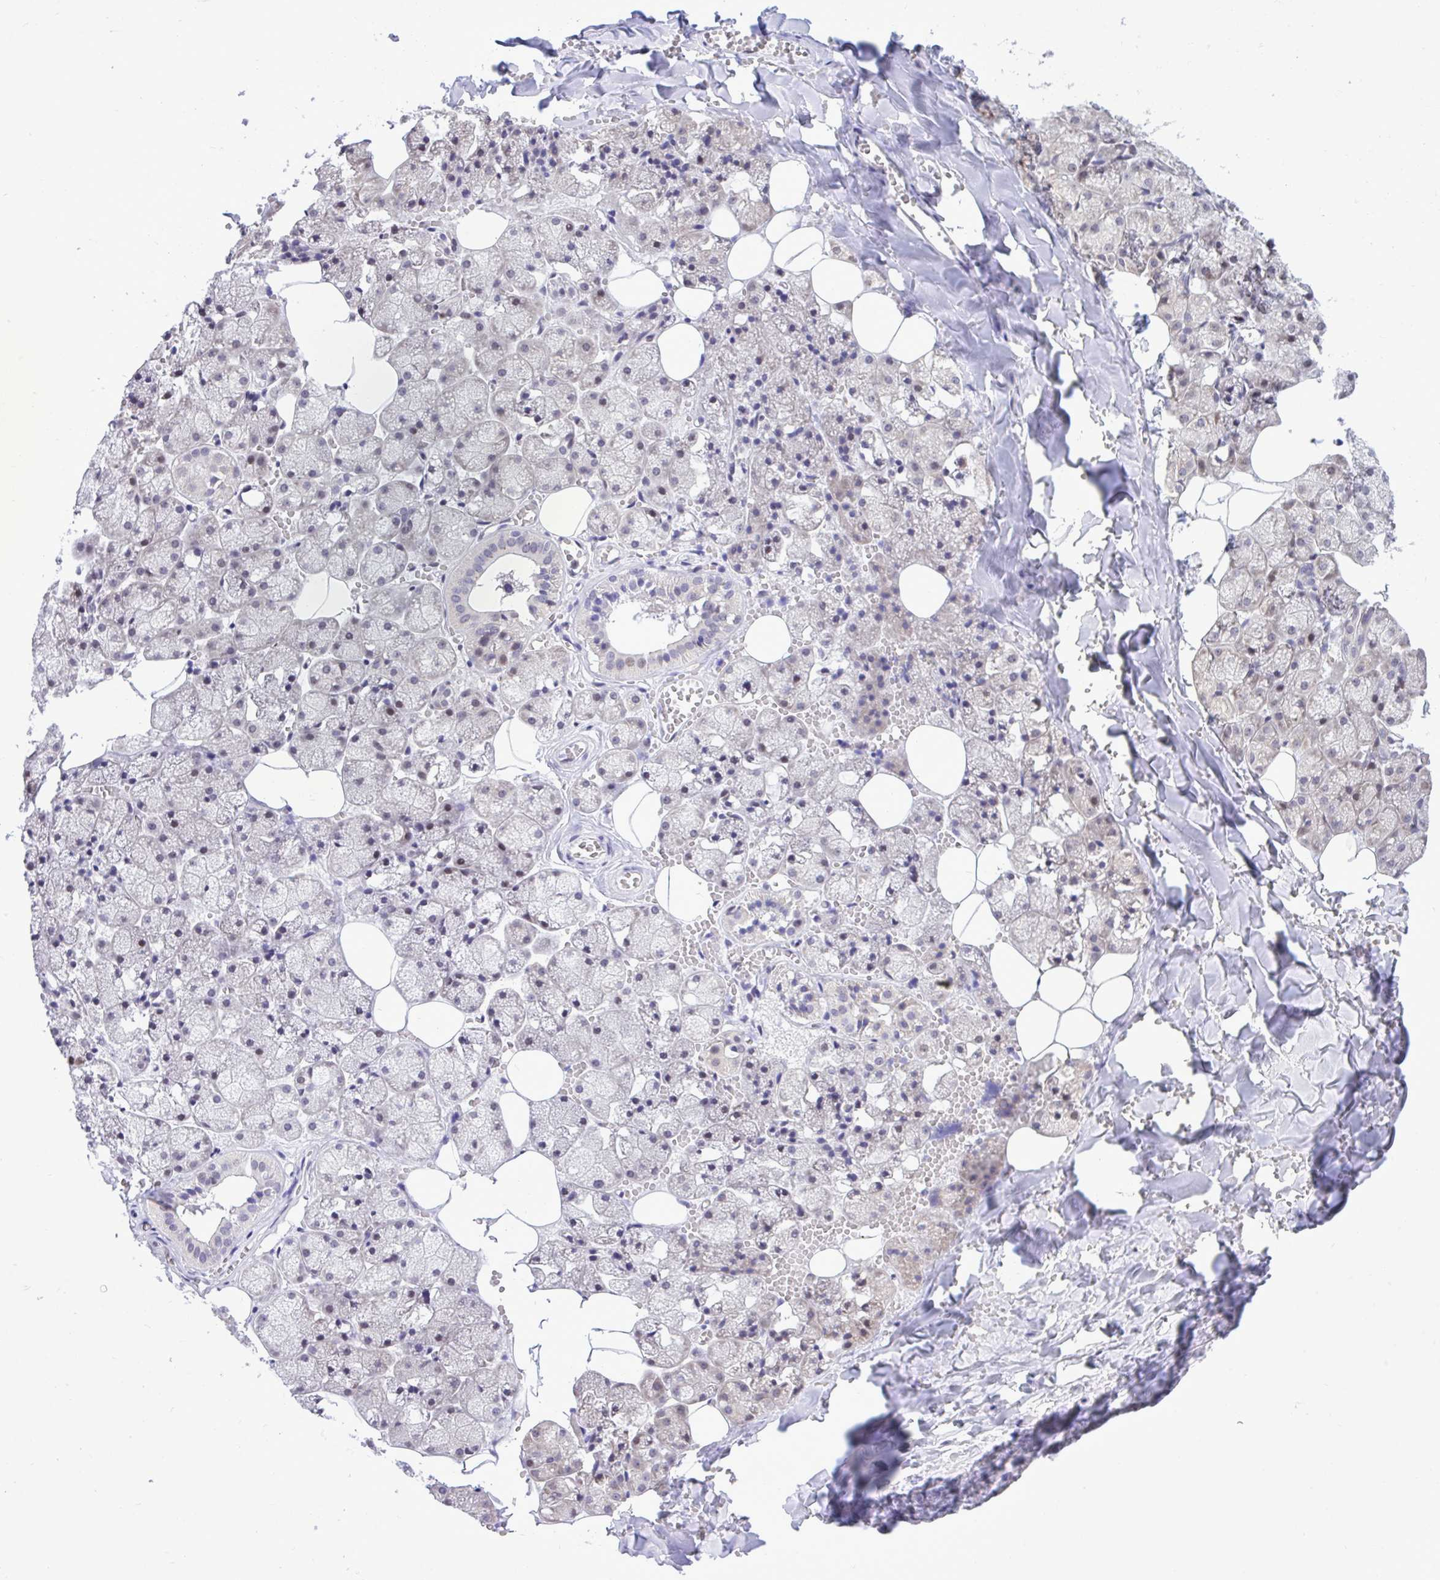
{"staining": {"intensity": "strong", "quantity": "<25%", "location": "cytoplasmic/membranous,nuclear"}, "tissue": "salivary gland", "cell_type": "Glandular cells", "image_type": "normal", "snomed": [{"axis": "morphology", "description": "Normal tissue, NOS"}, {"axis": "topography", "description": "Salivary gland"}, {"axis": "topography", "description": "Peripheral nerve tissue"}], "caption": "The micrograph reveals staining of unremarkable salivary gland, revealing strong cytoplasmic/membranous,nuclear protein positivity (brown color) within glandular cells. (Stains: DAB (3,3'-diaminobenzidine) in brown, nuclei in blue, Microscopy: brightfield microscopy at high magnification).", "gene": "C1QL2", "patient": {"sex": "male", "age": 38}}